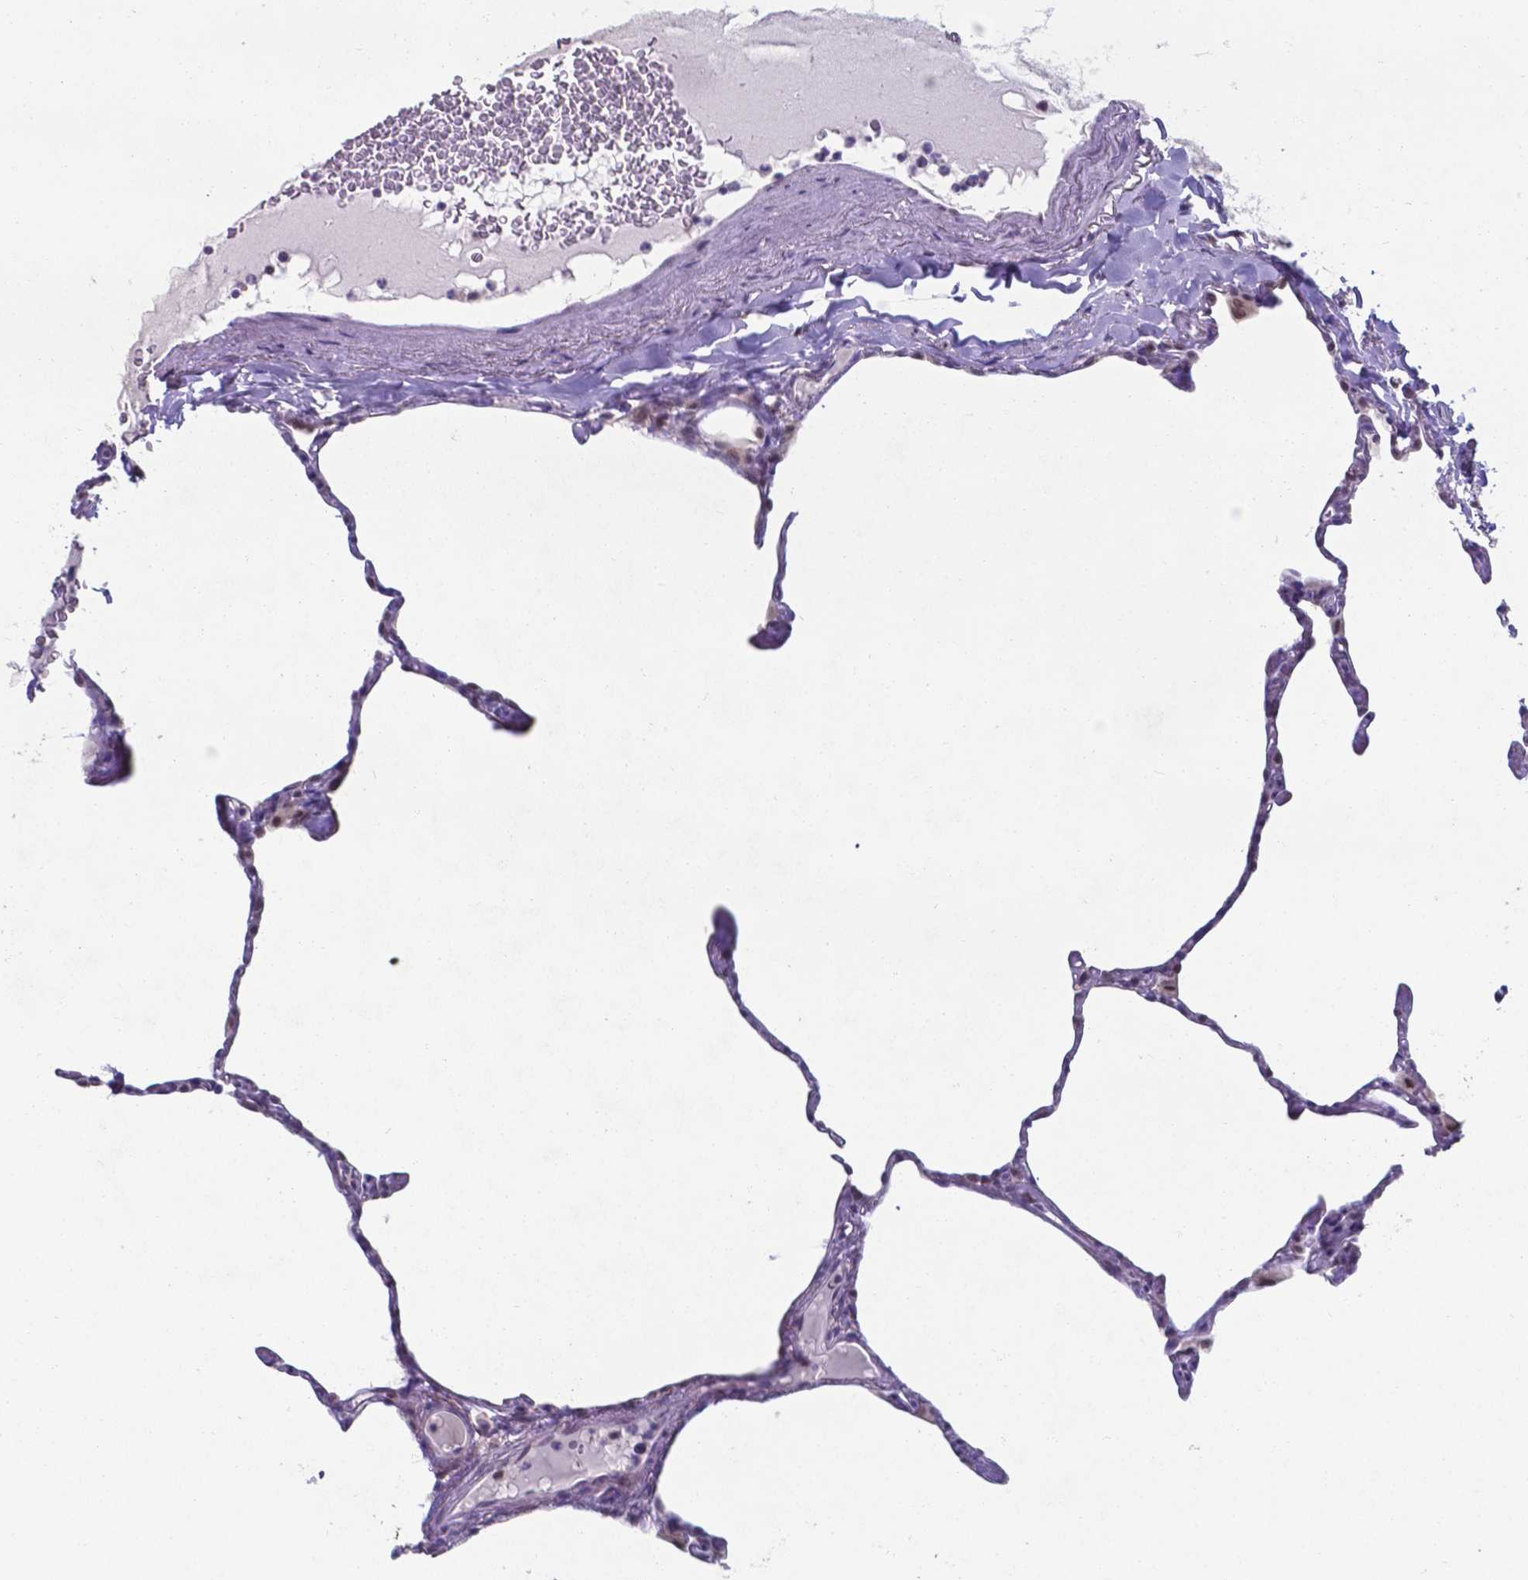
{"staining": {"intensity": "weak", "quantity": "<25%", "location": "nuclear"}, "tissue": "lung", "cell_type": "Alveolar cells", "image_type": "normal", "snomed": [{"axis": "morphology", "description": "Normal tissue, NOS"}, {"axis": "topography", "description": "Lung"}], "caption": "Immunohistochemical staining of unremarkable lung reveals no significant staining in alveolar cells. (DAB IHC, high magnification).", "gene": "UBE2E2", "patient": {"sex": "male", "age": 65}}